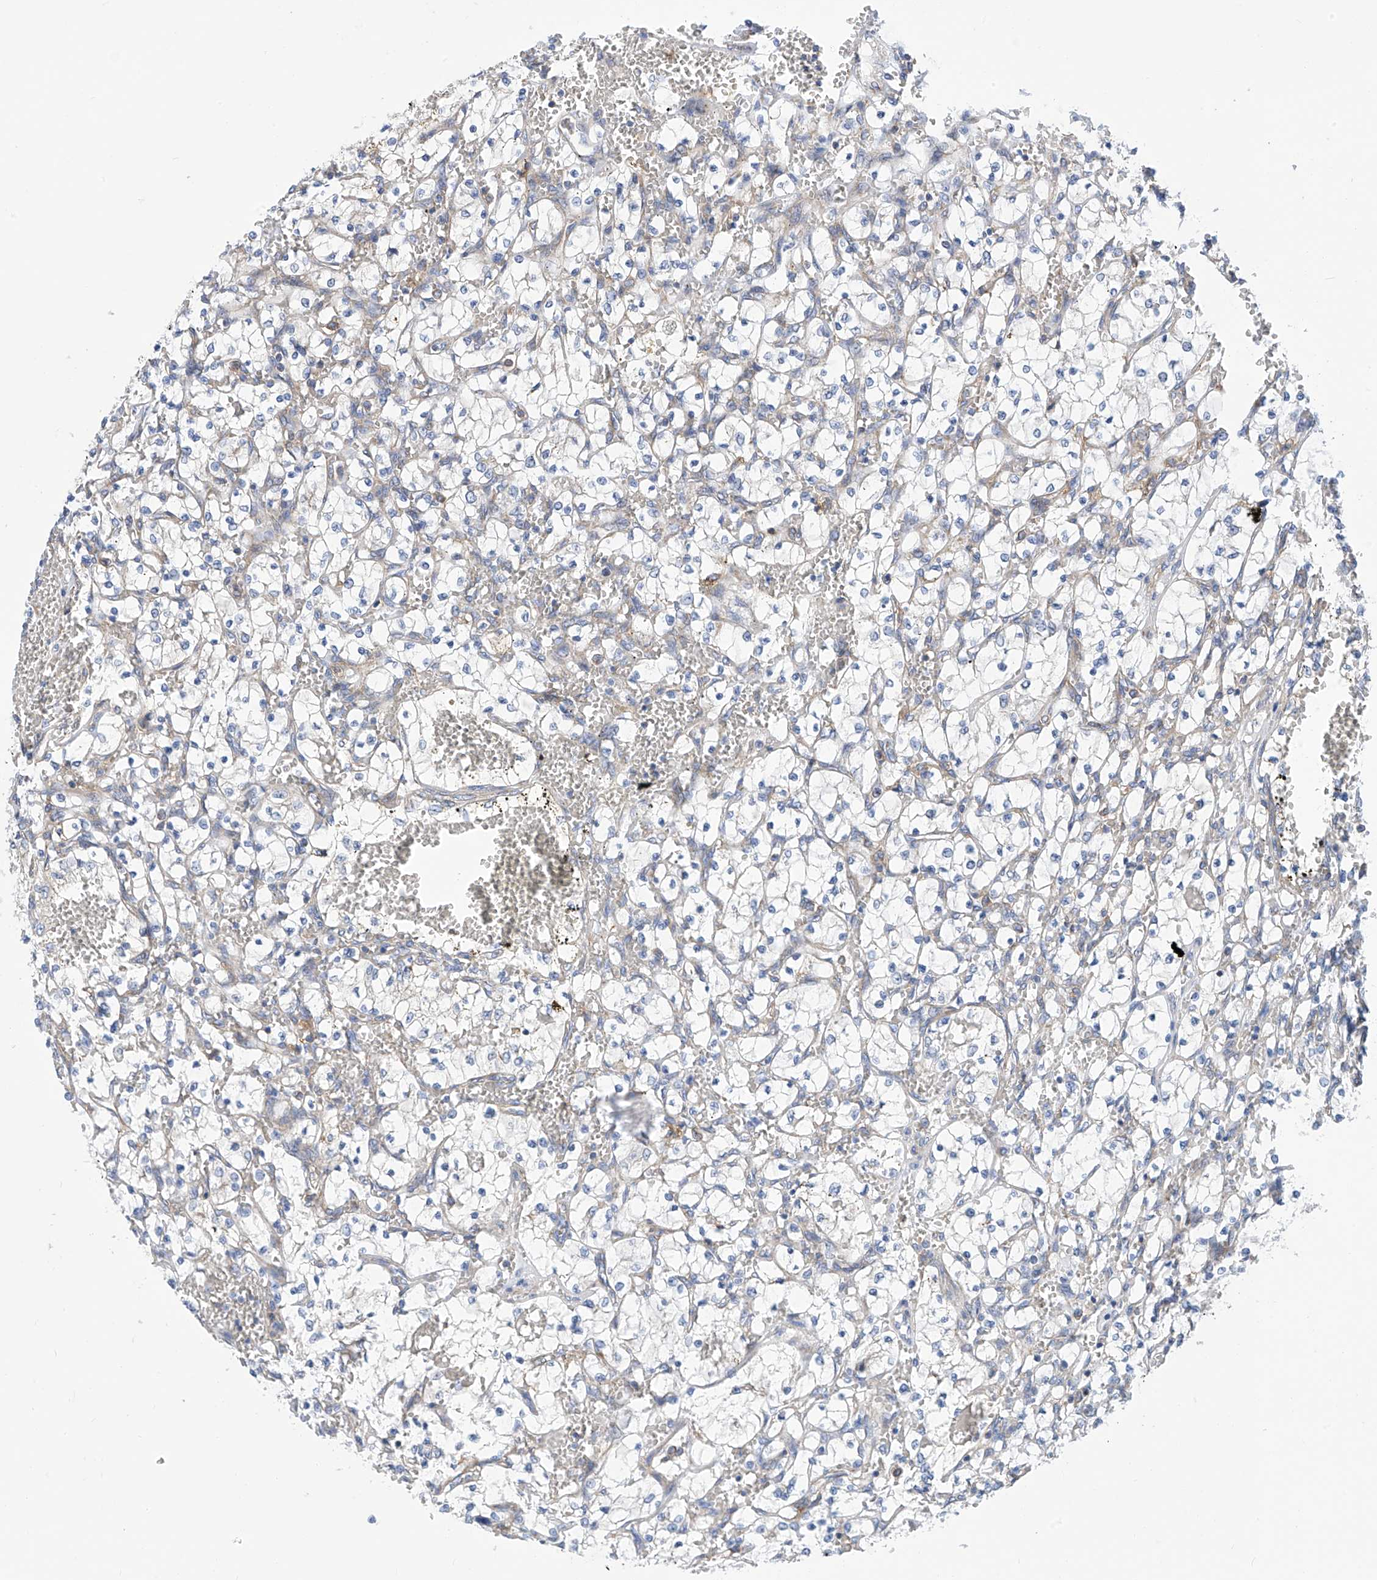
{"staining": {"intensity": "negative", "quantity": "none", "location": "none"}, "tissue": "renal cancer", "cell_type": "Tumor cells", "image_type": "cancer", "snomed": [{"axis": "morphology", "description": "Adenocarcinoma, NOS"}, {"axis": "topography", "description": "Kidney"}], "caption": "Renal adenocarcinoma stained for a protein using immunohistochemistry (IHC) reveals no positivity tumor cells.", "gene": "P2RX7", "patient": {"sex": "female", "age": 69}}